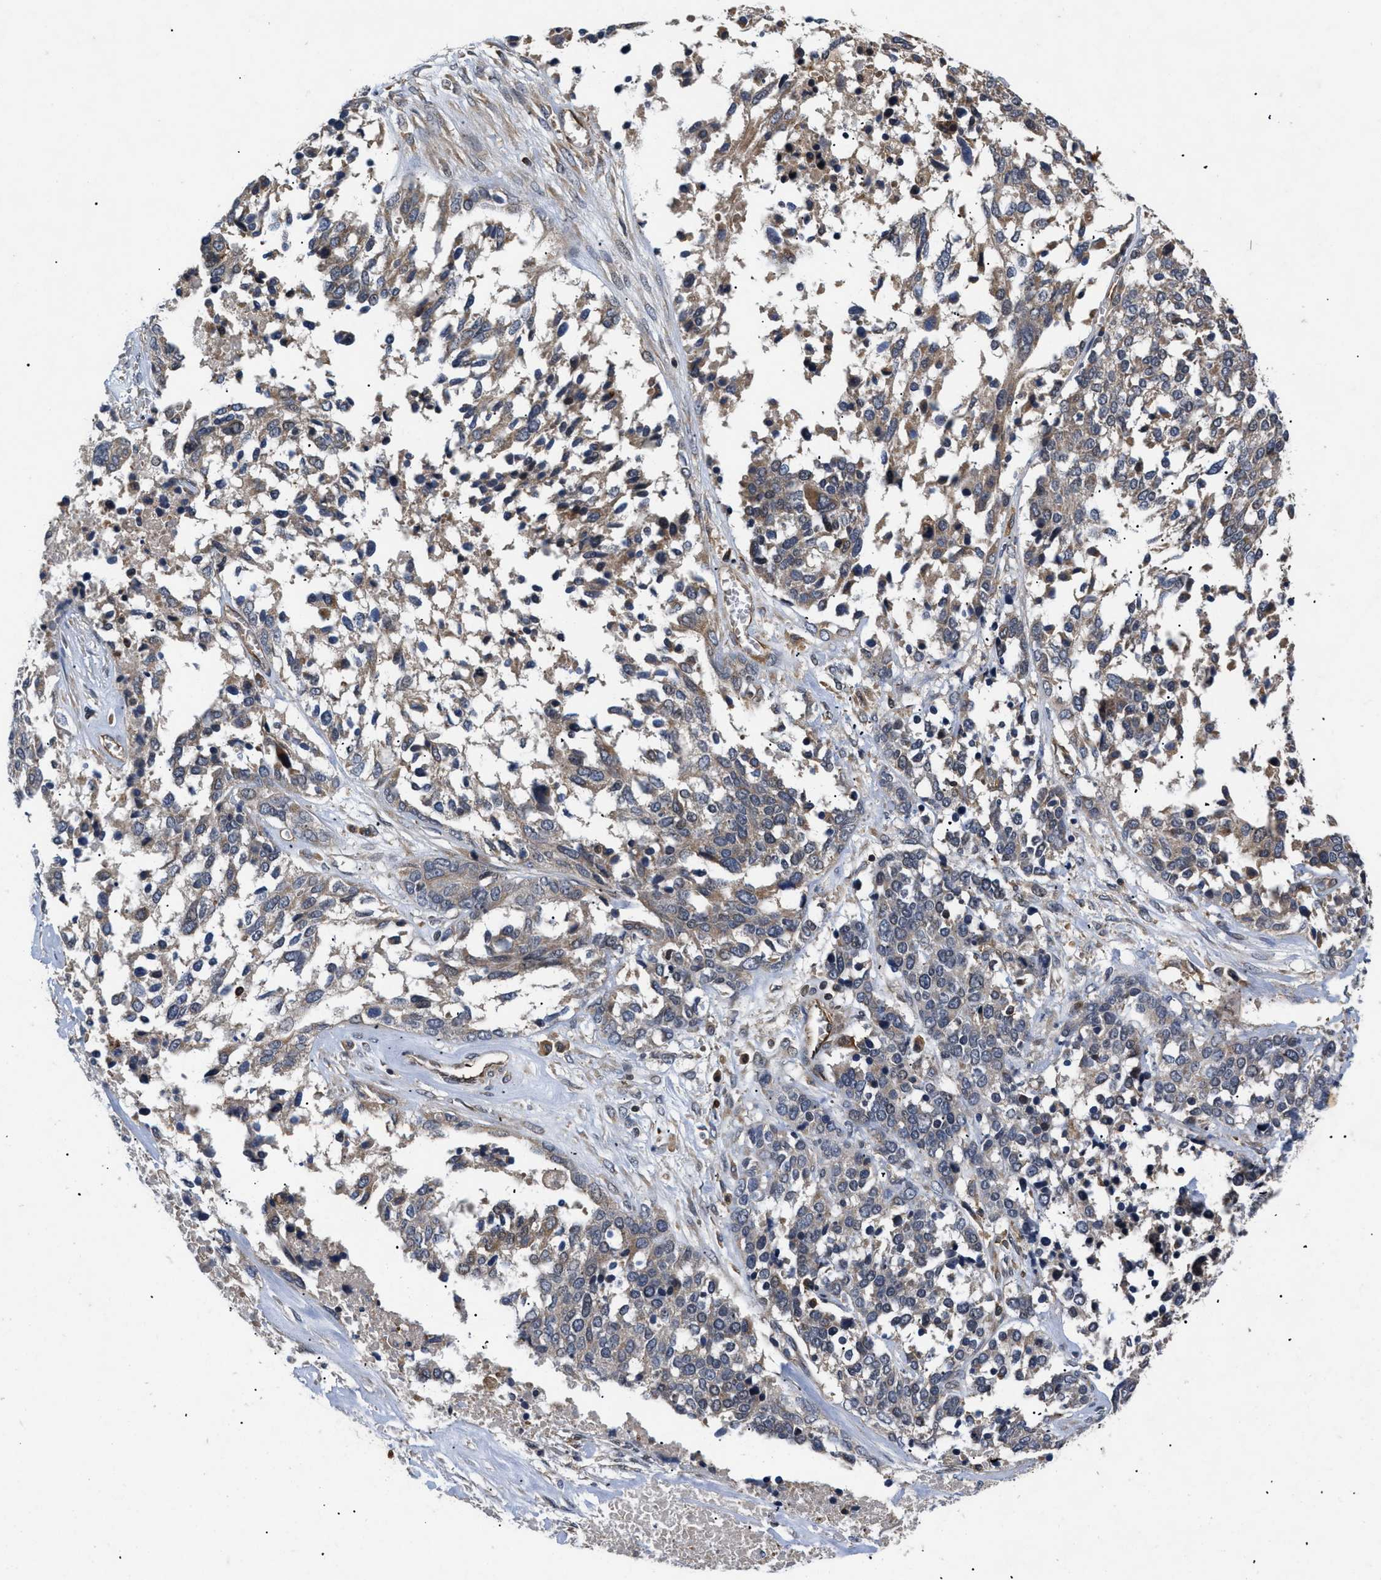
{"staining": {"intensity": "weak", "quantity": ">75%", "location": "cytoplasmic/membranous"}, "tissue": "ovarian cancer", "cell_type": "Tumor cells", "image_type": "cancer", "snomed": [{"axis": "morphology", "description": "Cystadenocarcinoma, serous, NOS"}, {"axis": "topography", "description": "Ovary"}], "caption": "A histopathology image of human ovarian cancer stained for a protein reveals weak cytoplasmic/membranous brown staining in tumor cells.", "gene": "HMGCR", "patient": {"sex": "female", "age": 44}}